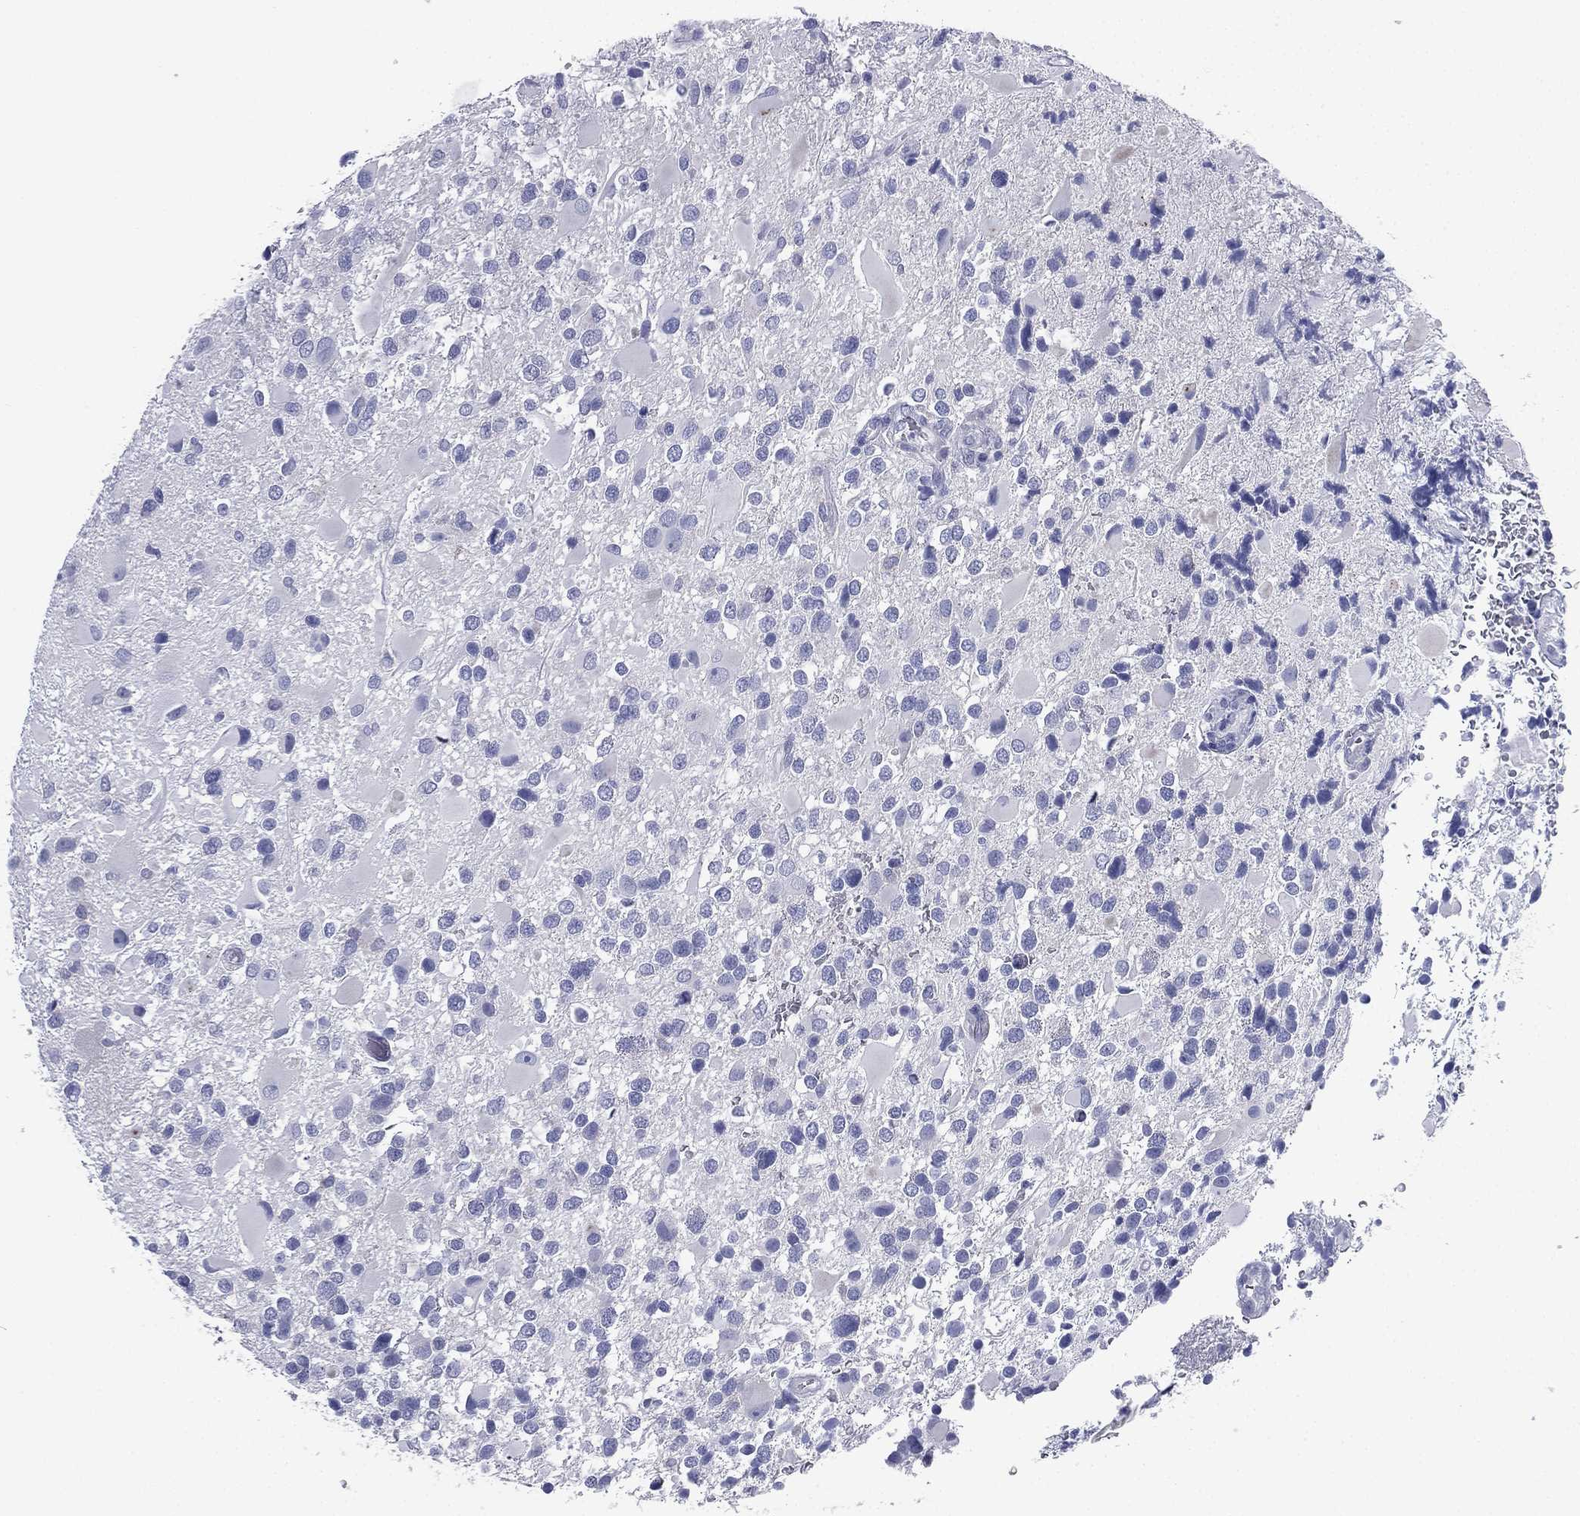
{"staining": {"intensity": "negative", "quantity": "none", "location": "none"}, "tissue": "glioma", "cell_type": "Tumor cells", "image_type": "cancer", "snomed": [{"axis": "morphology", "description": "Glioma, malignant, Low grade"}, {"axis": "topography", "description": "Brain"}], "caption": "An immunohistochemistry photomicrograph of glioma is shown. There is no staining in tumor cells of glioma. (DAB (3,3'-diaminobenzidine) immunohistochemistry, high magnification).", "gene": "FCER2", "patient": {"sex": "female", "age": 32}}